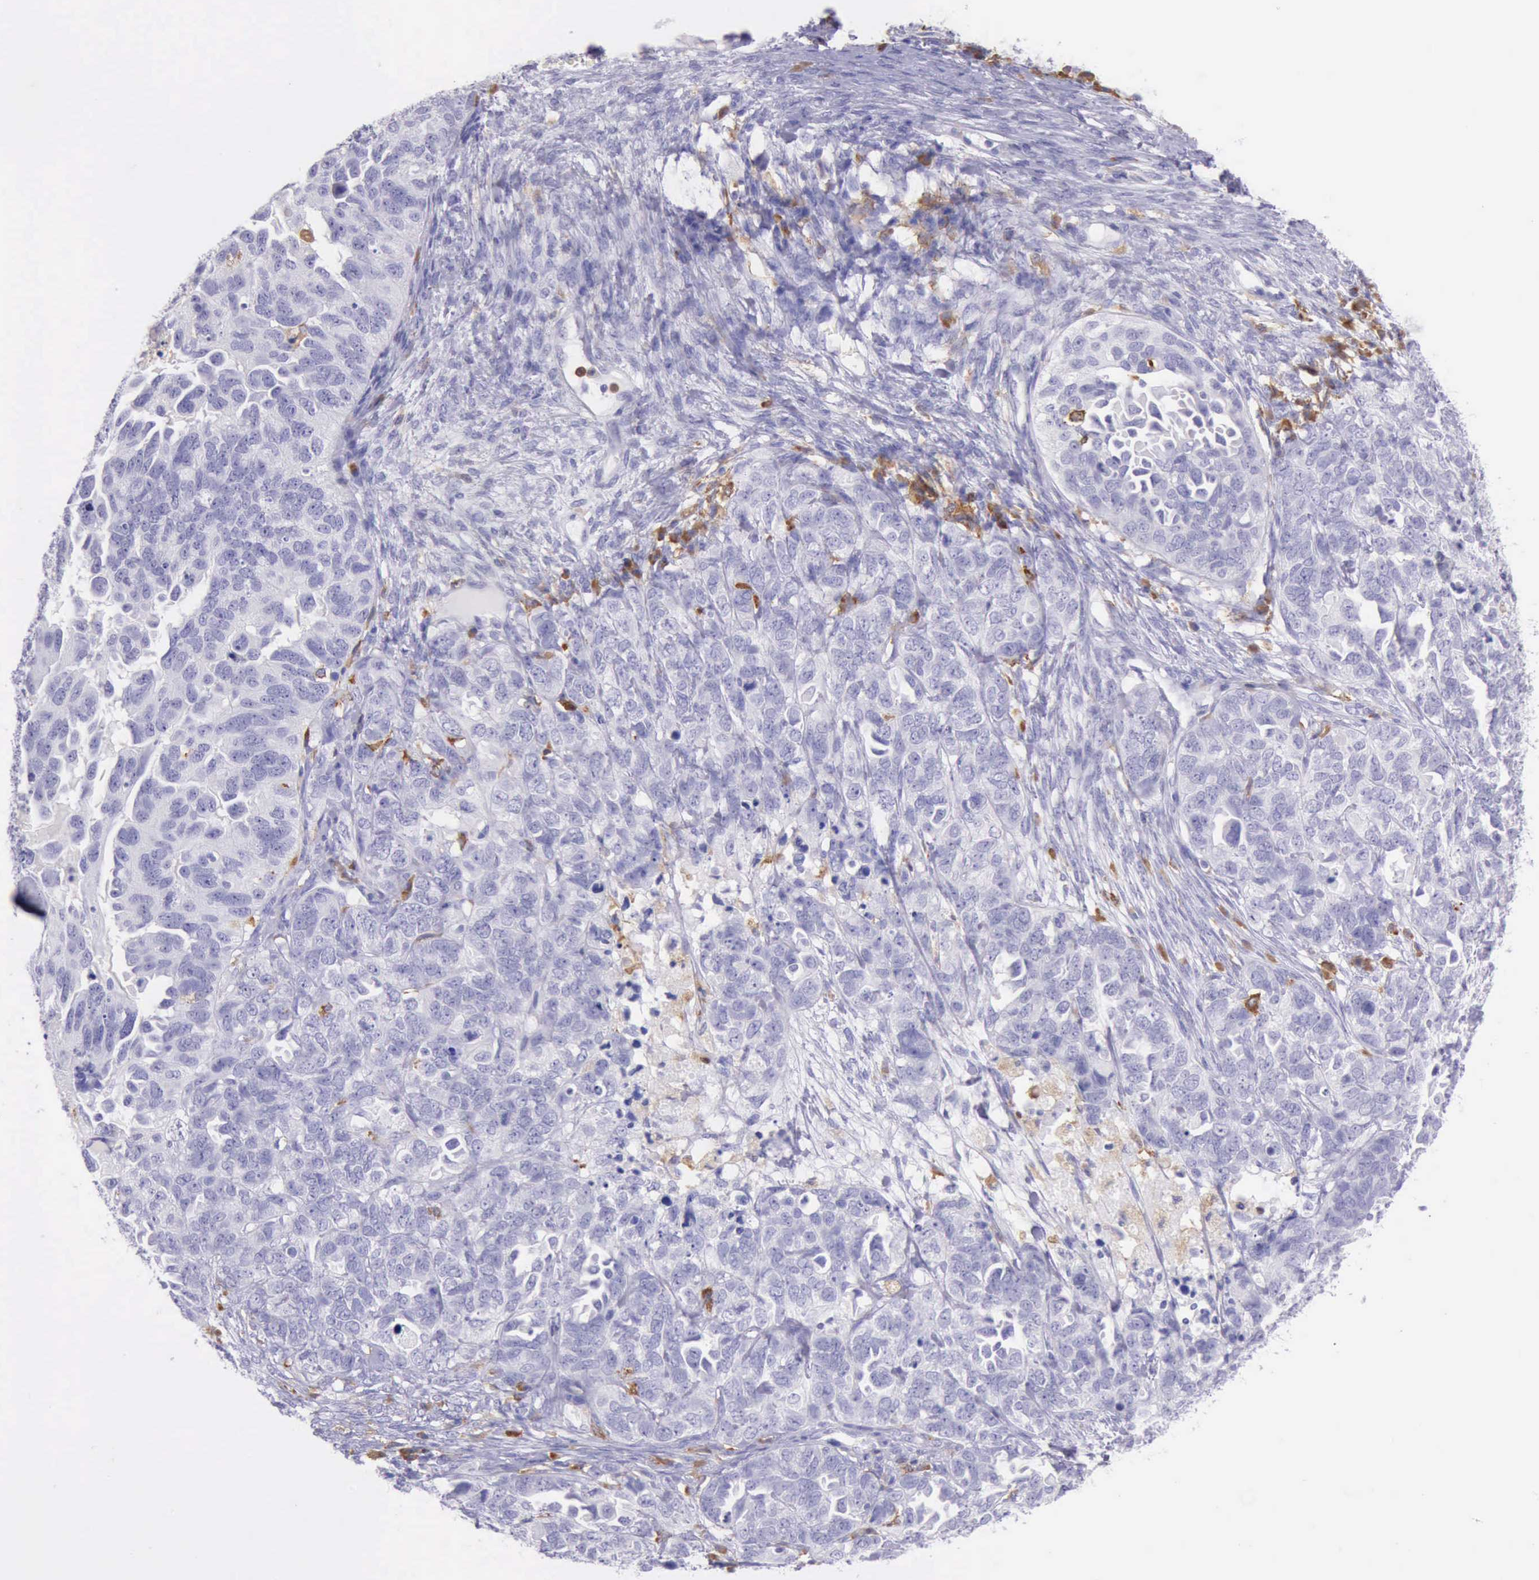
{"staining": {"intensity": "negative", "quantity": "none", "location": "none"}, "tissue": "ovarian cancer", "cell_type": "Tumor cells", "image_type": "cancer", "snomed": [{"axis": "morphology", "description": "Cystadenocarcinoma, serous, NOS"}, {"axis": "topography", "description": "Ovary"}], "caption": "This is an immunohistochemistry histopathology image of human serous cystadenocarcinoma (ovarian). There is no expression in tumor cells.", "gene": "BTK", "patient": {"sex": "female", "age": 82}}